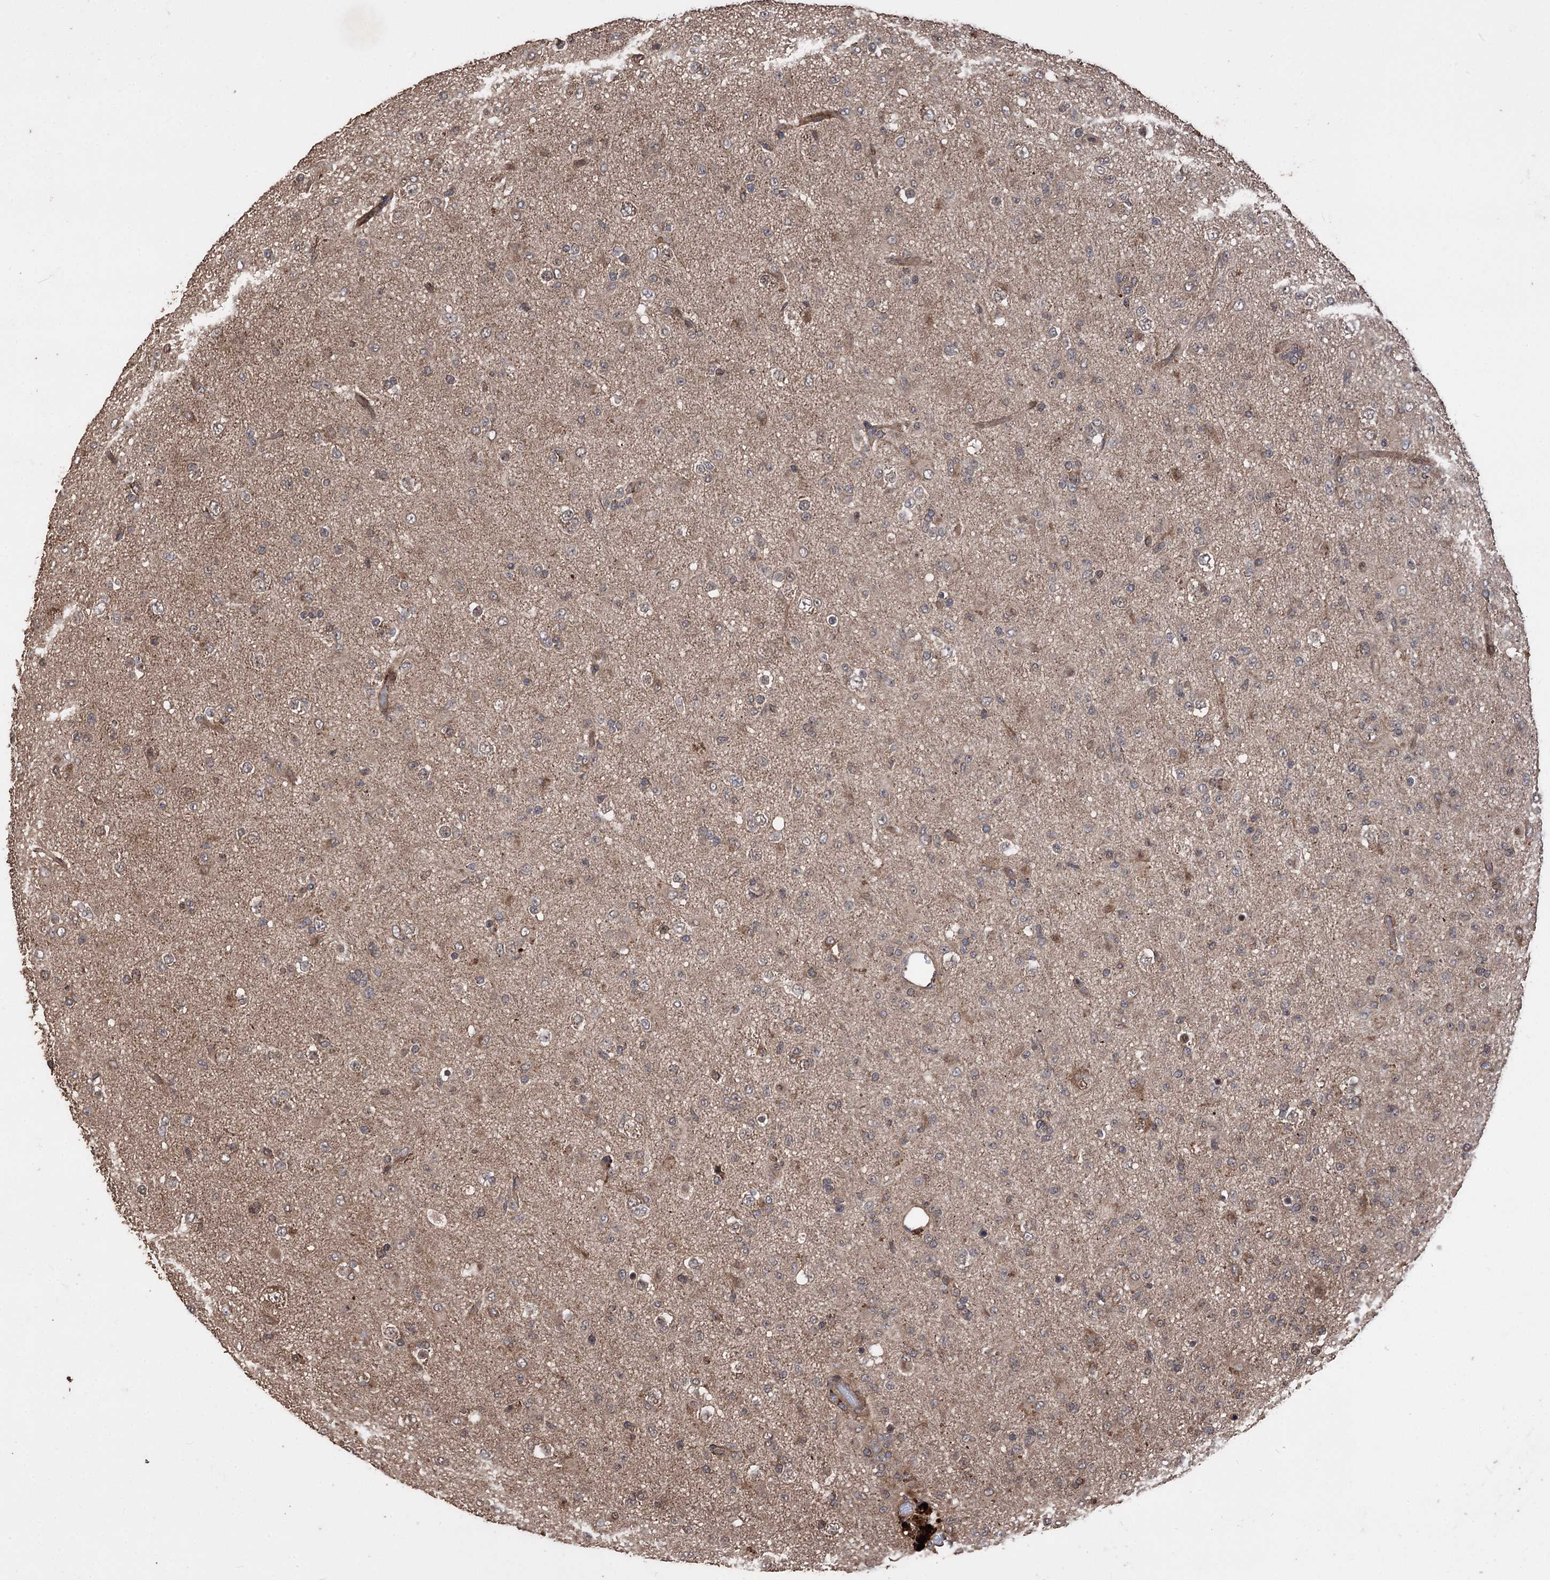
{"staining": {"intensity": "weak", "quantity": "<25%", "location": "cytoplasmic/membranous"}, "tissue": "glioma", "cell_type": "Tumor cells", "image_type": "cancer", "snomed": [{"axis": "morphology", "description": "Glioma, malignant, Low grade"}, {"axis": "topography", "description": "Brain"}], "caption": "This is a histopathology image of immunohistochemistry staining of glioma, which shows no expression in tumor cells.", "gene": "RASSF3", "patient": {"sex": "male", "age": 65}}